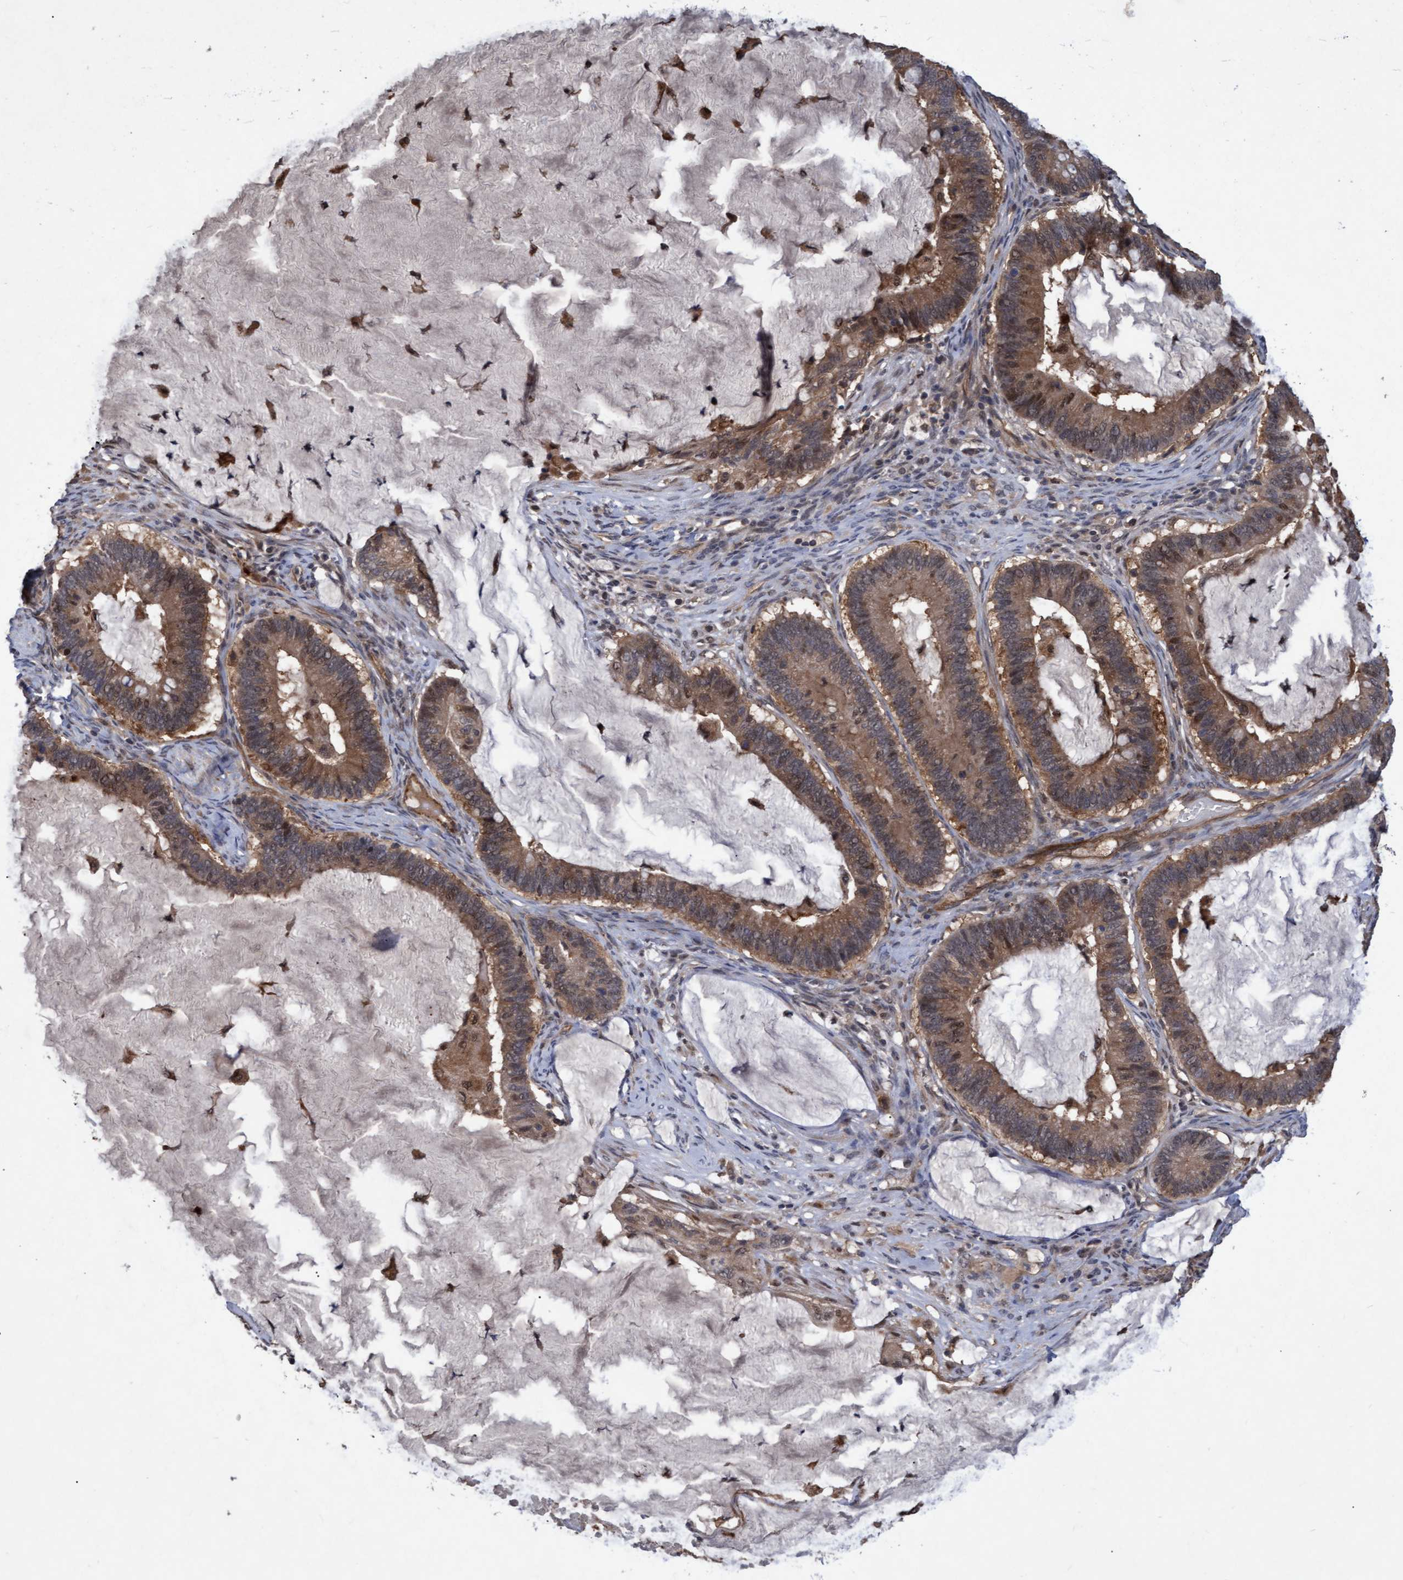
{"staining": {"intensity": "moderate", "quantity": ">75%", "location": "cytoplasmic/membranous,nuclear"}, "tissue": "ovarian cancer", "cell_type": "Tumor cells", "image_type": "cancer", "snomed": [{"axis": "morphology", "description": "Cystadenocarcinoma, mucinous, NOS"}, {"axis": "topography", "description": "Ovary"}], "caption": "Mucinous cystadenocarcinoma (ovarian) stained with DAB (3,3'-diaminobenzidine) immunohistochemistry demonstrates medium levels of moderate cytoplasmic/membranous and nuclear expression in about >75% of tumor cells.", "gene": "PSMB6", "patient": {"sex": "female", "age": 61}}